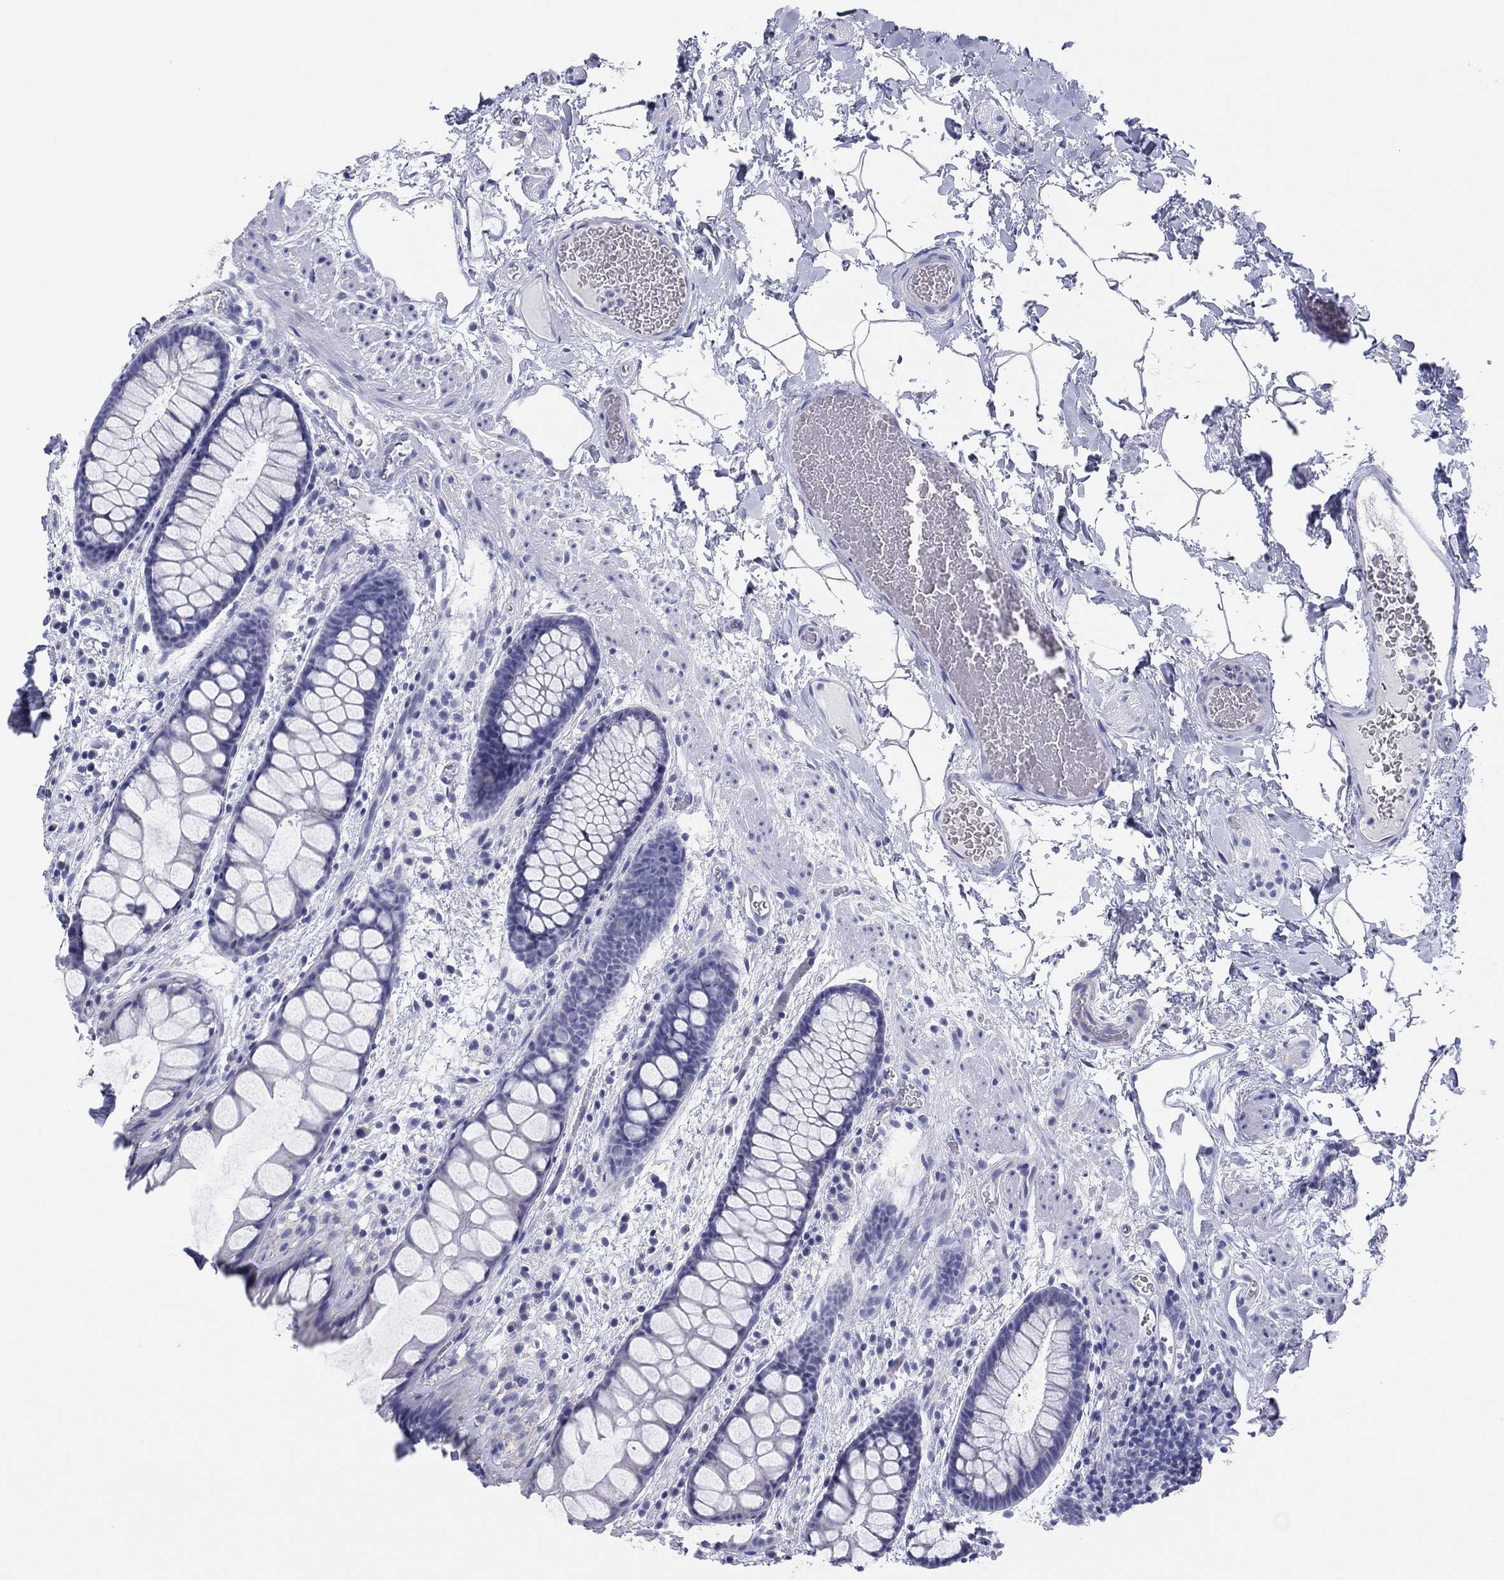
{"staining": {"intensity": "negative", "quantity": "none", "location": "none"}, "tissue": "rectum", "cell_type": "Glandular cells", "image_type": "normal", "snomed": [{"axis": "morphology", "description": "Normal tissue, NOS"}, {"axis": "topography", "description": "Rectum"}], "caption": "High magnification brightfield microscopy of unremarkable rectum stained with DAB (3,3'-diaminobenzidine) (brown) and counterstained with hematoxylin (blue): glandular cells show no significant staining. (DAB immunohistochemistry (IHC), high magnification).", "gene": "ERICH3", "patient": {"sex": "female", "age": 62}}